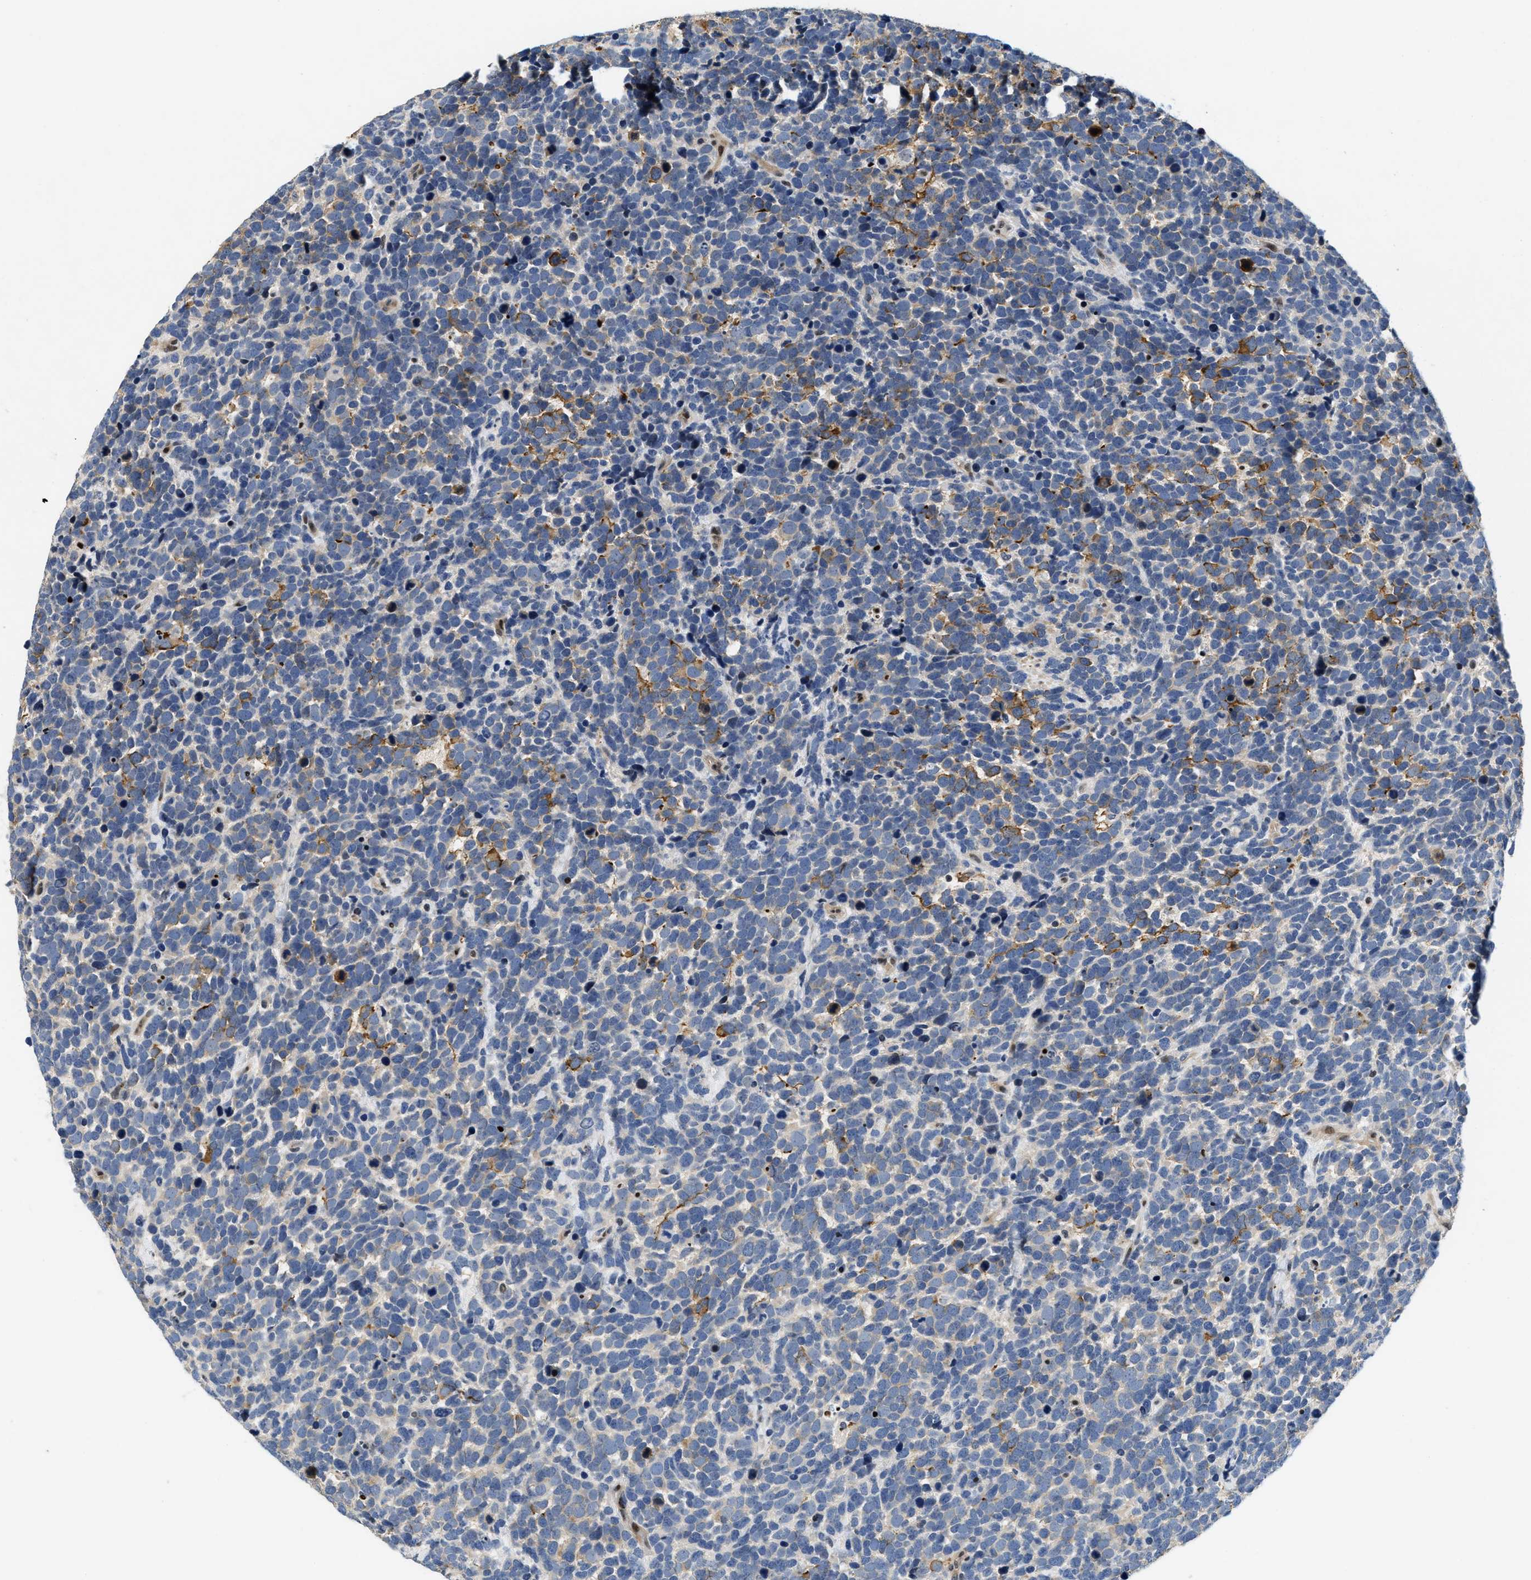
{"staining": {"intensity": "moderate", "quantity": "<25%", "location": "cytoplasmic/membranous"}, "tissue": "urothelial cancer", "cell_type": "Tumor cells", "image_type": "cancer", "snomed": [{"axis": "morphology", "description": "Urothelial carcinoma, High grade"}, {"axis": "topography", "description": "Urinary bladder"}], "caption": "Protein staining of urothelial cancer tissue shows moderate cytoplasmic/membranous positivity in approximately <25% of tumor cells. (Stains: DAB in brown, nuclei in blue, Microscopy: brightfield microscopy at high magnification).", "gene": "VIP", "patient": {"sex": "female", "age": 82}}